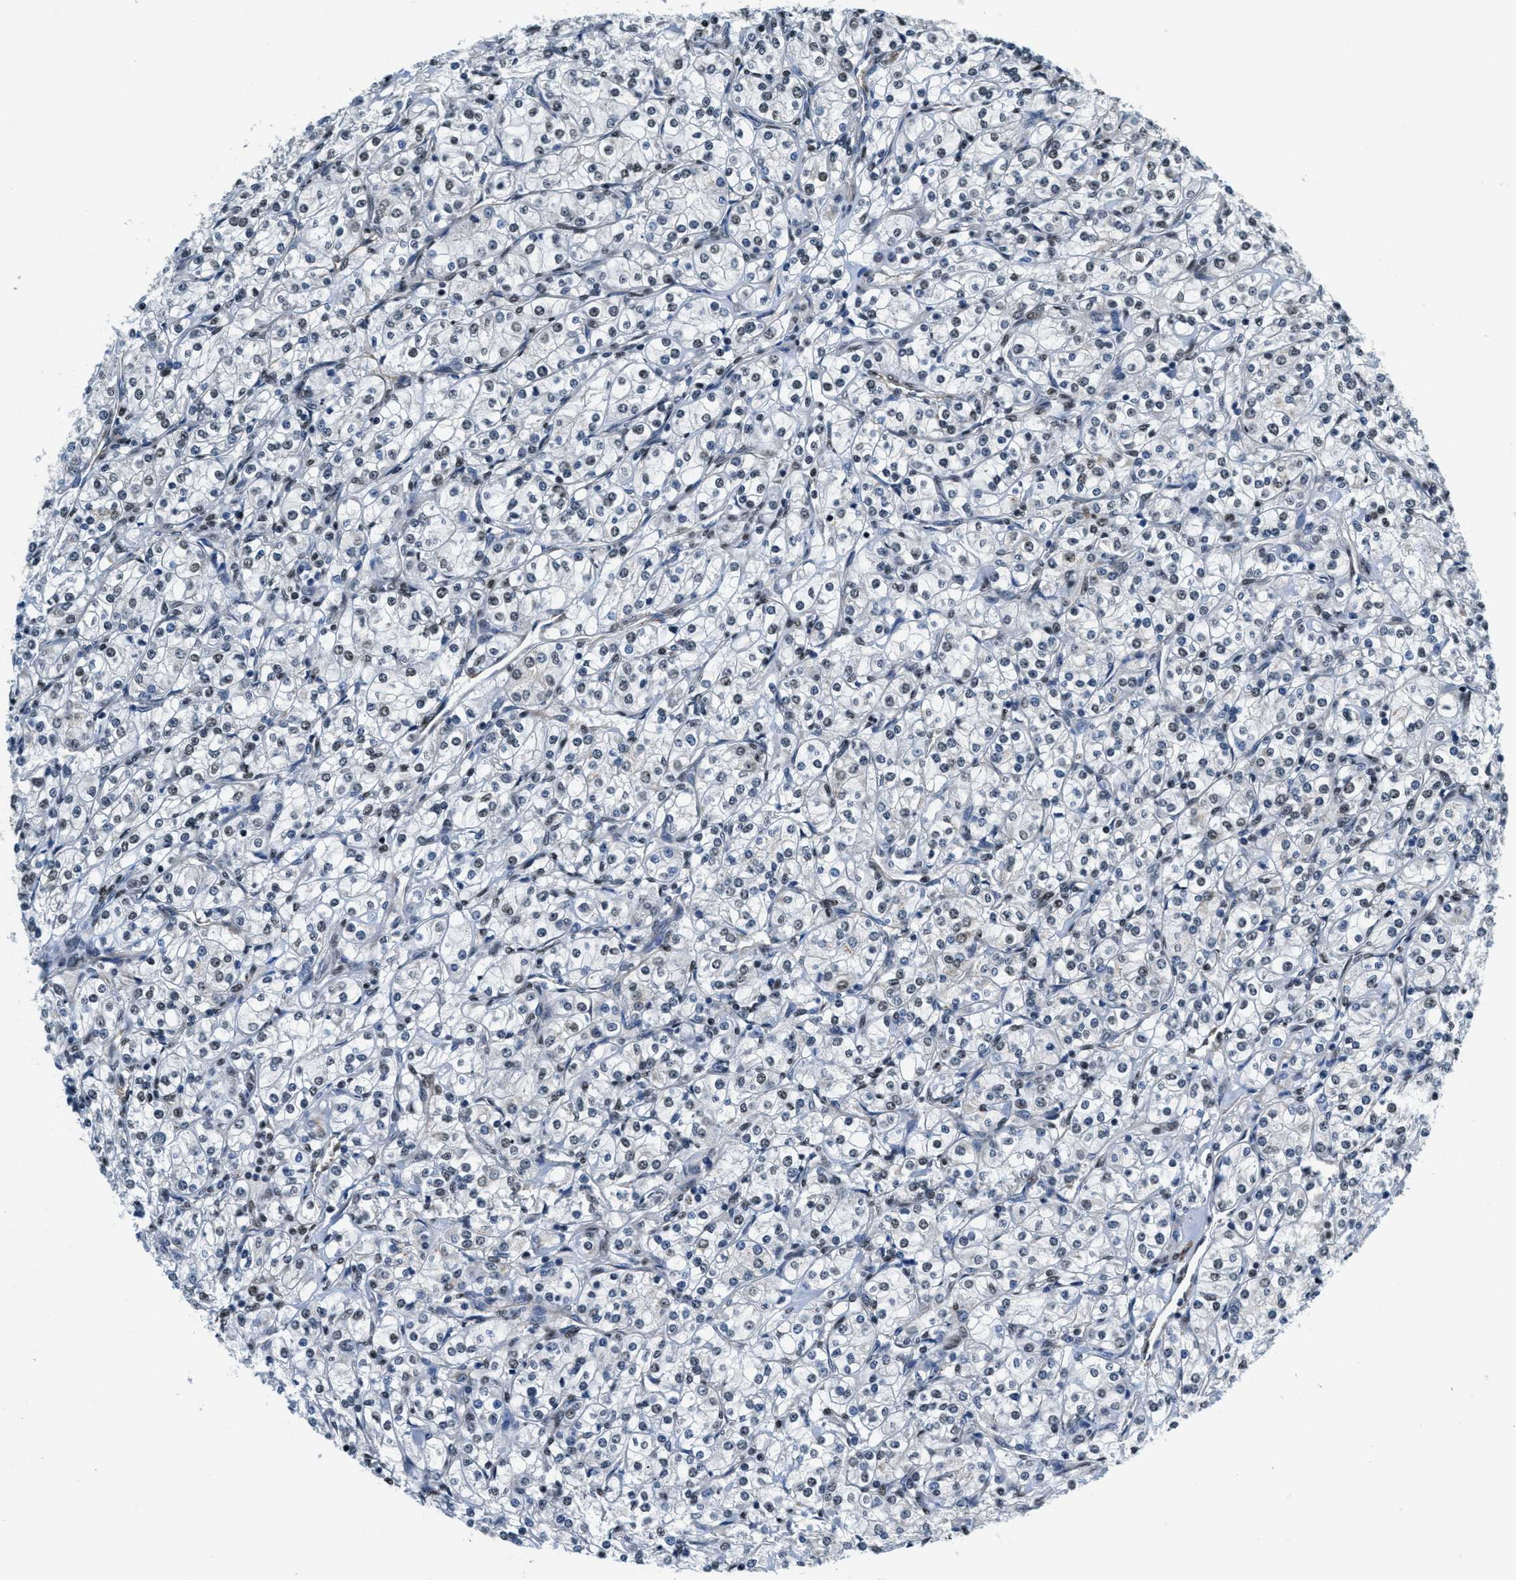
{"staining": {"intensity": "weak", "quantity": "25%-75%", "location": "nuclear"}, "tissue": "renal cancer", "cell_type": "Tumor cells", "image_type": "cancer", "snomed": [{"axis": "morphology", "description": "Adenocarcinoma, NOS"}, {"axis": "topography", "description": "Kidney"}], "caption": "High-magnification brightfield microscopy of renal cancer stained with DAB (brown) and counterstained with hematoxylin (blue). tumor cells exhibit weak nuclear positivity is identified in about25%-75% of cells.", "gene": "CFAP36", "patient": {"sex": "male", "age": 77}}